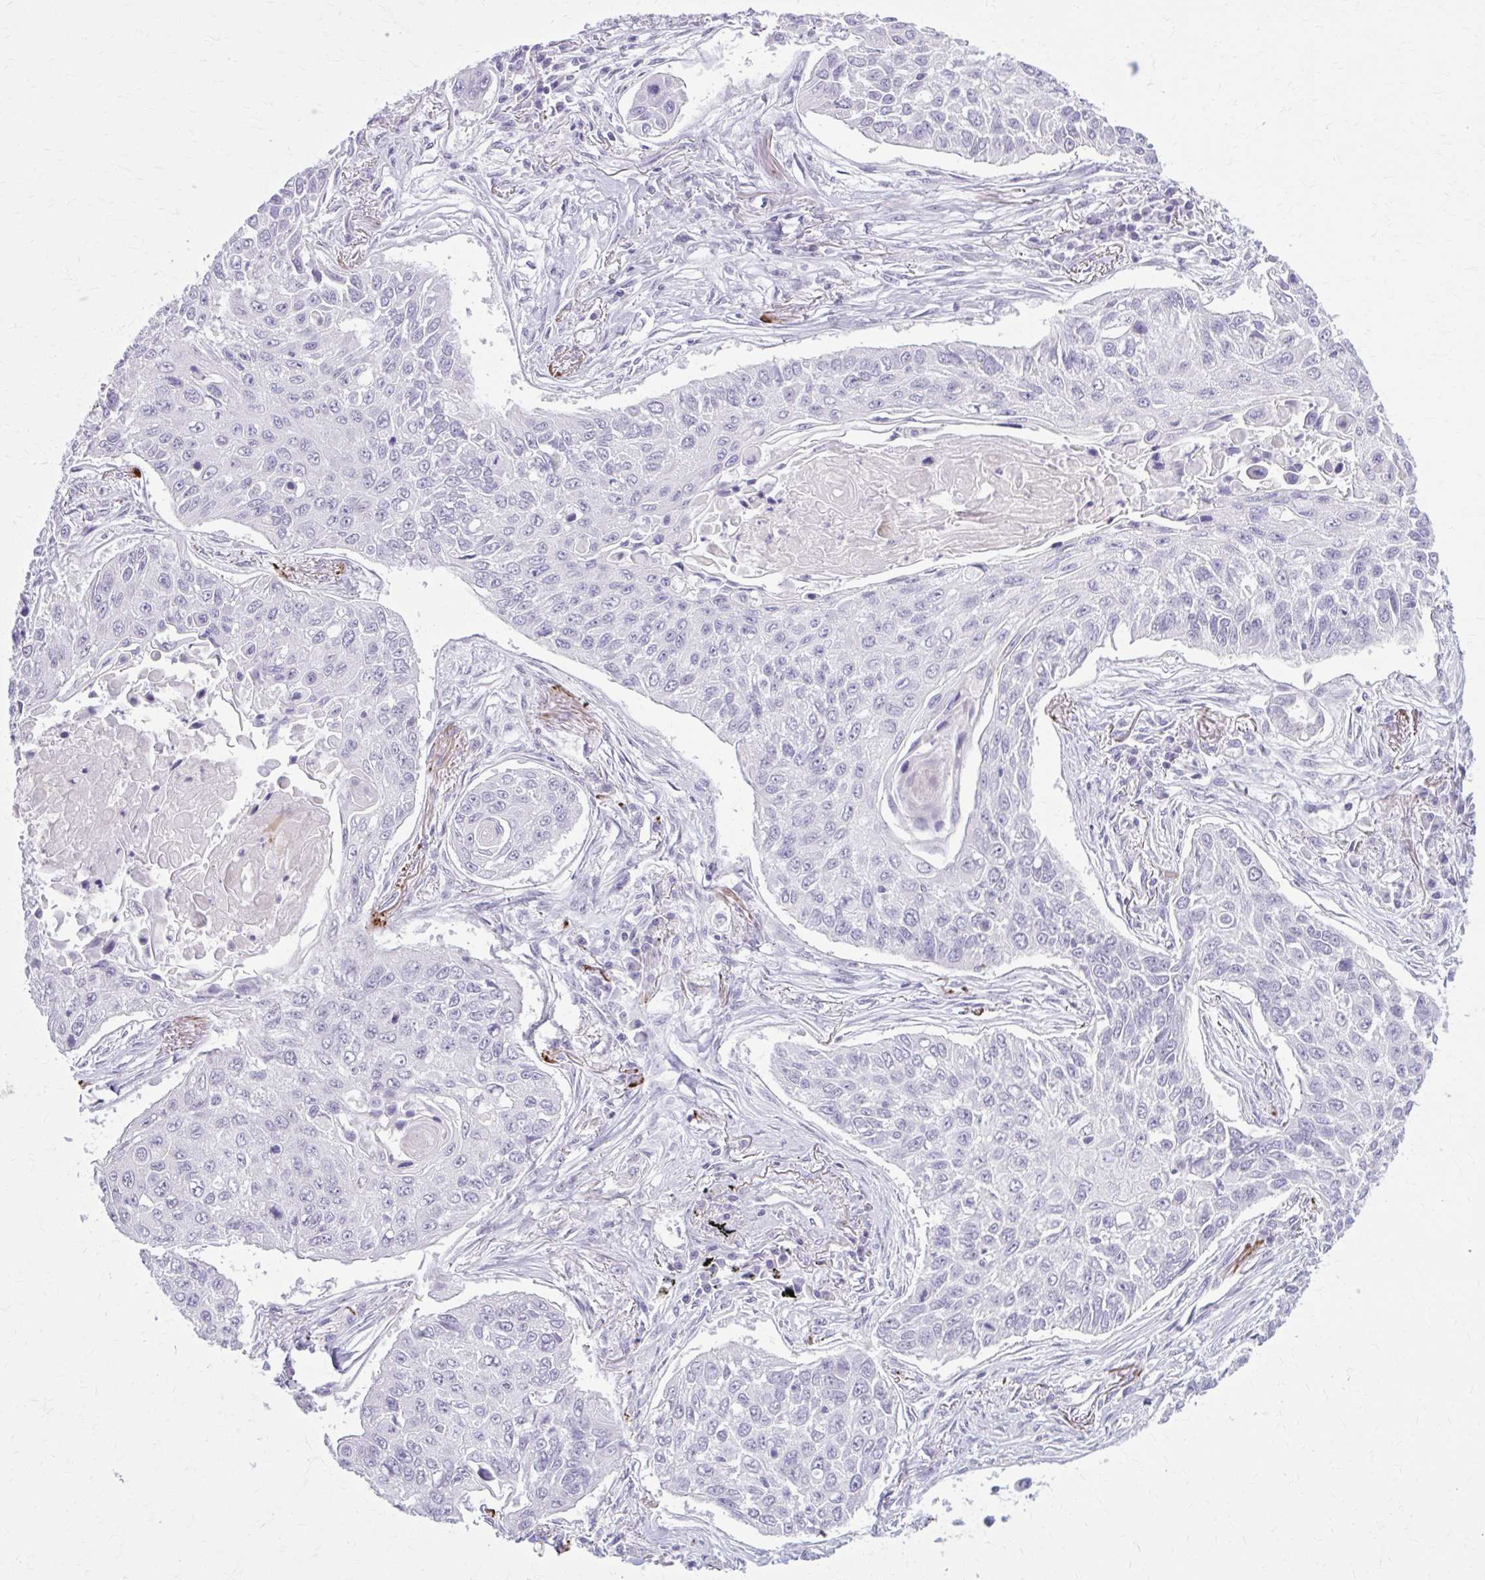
{"staining": {"intensity": "negative", "quantity": "none", "location": "none"}, "tissue": "lung cancer", "cell_type": "Tumor cells", "image_type": "cancer", "snomed": [{"axis": "morphology", "description": "Squamous cell carcinoma, NOS"}, {"axis": "topography", "description": "Lung"}], "caption": "Lung cancer (squamous cell carcinoma) stained for a protein using immunohistochemistry (IHC) exhibits no staining tumor cells.", "gene": "OR4B1", "patient": {"sex": "male", "age": 75}}